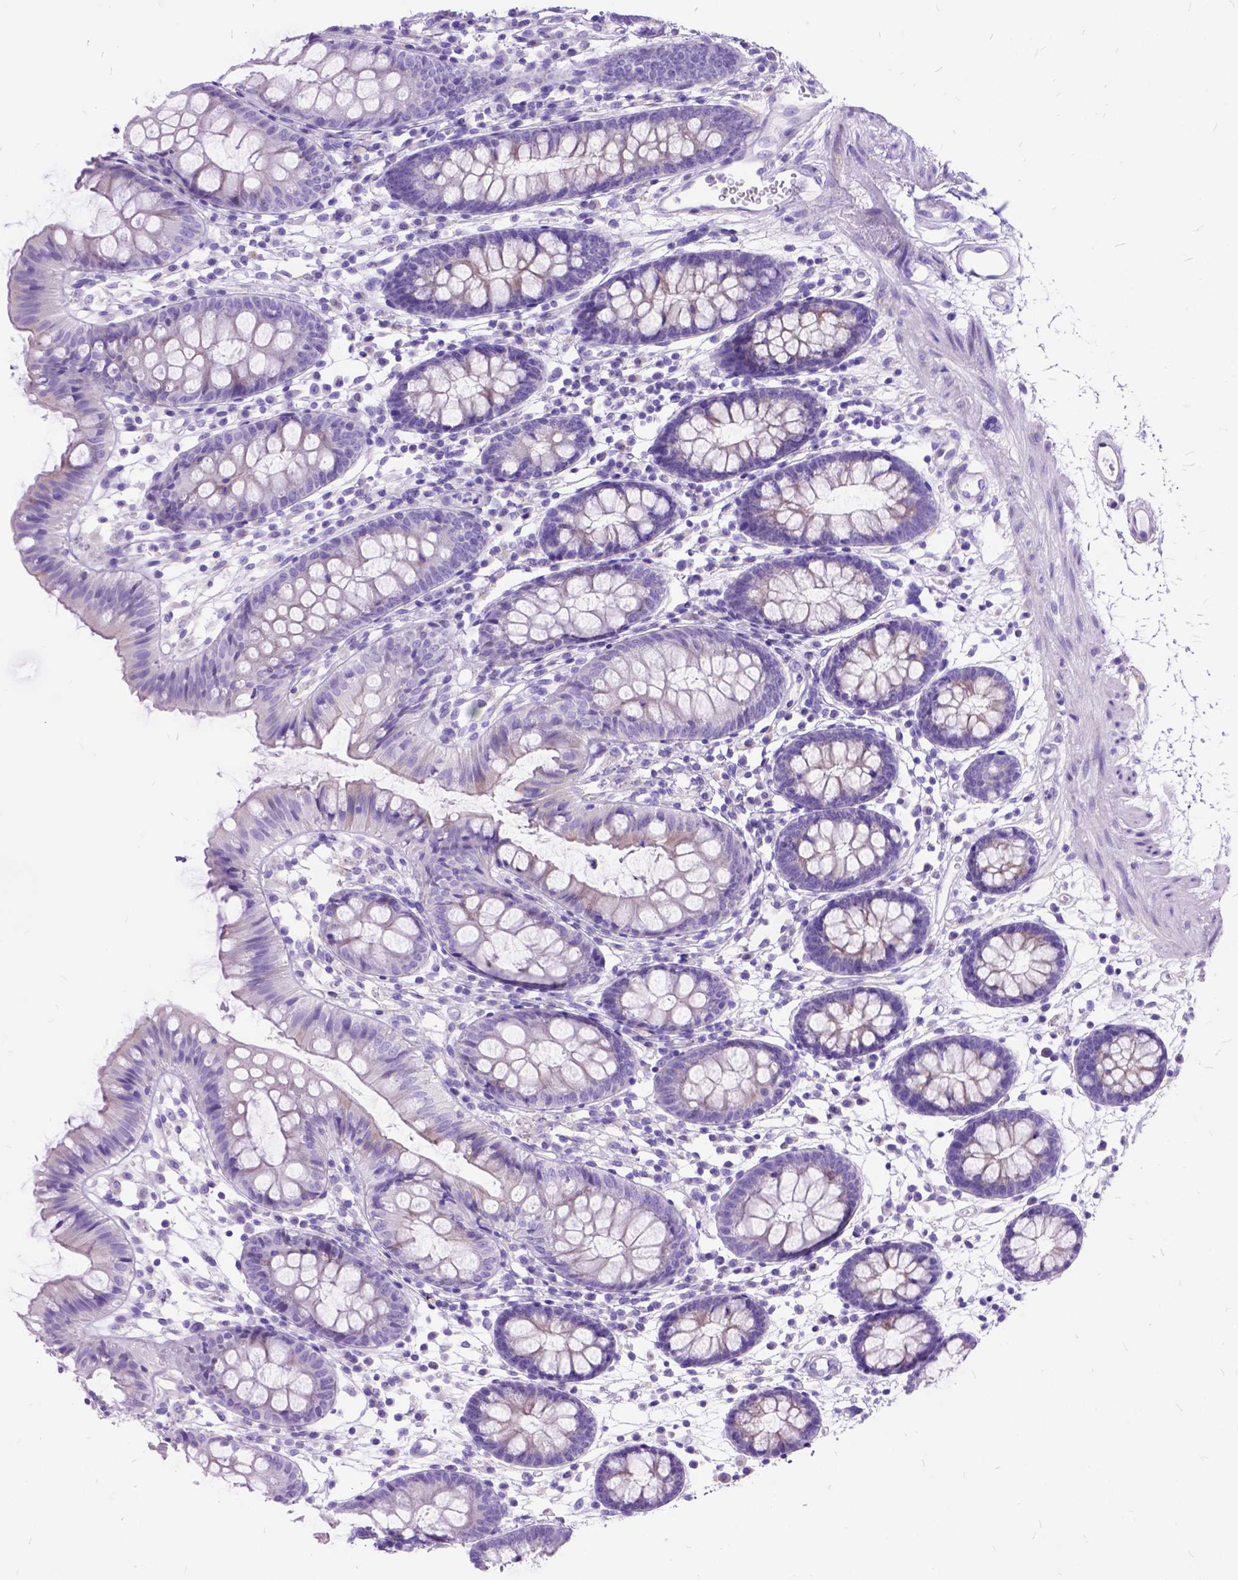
{"staining": {"intensity": "negative", "quantity": "none", "location": "none"}, "tissue": "colon", "cell_type": "Endothelial cells", "image_type": "normal", "snomed": [{"axis": "morphology", "description": "Normal tissue, NOS"}, {"axis": "topography", "description": "Colon"}], "caption": "This is a photomicrograph of immunohistochemistry staining of normal colon, which shows no staining in endothelial cells.", "gene": "DNAH2", "patient": {"sex": "female", "age": 84}}